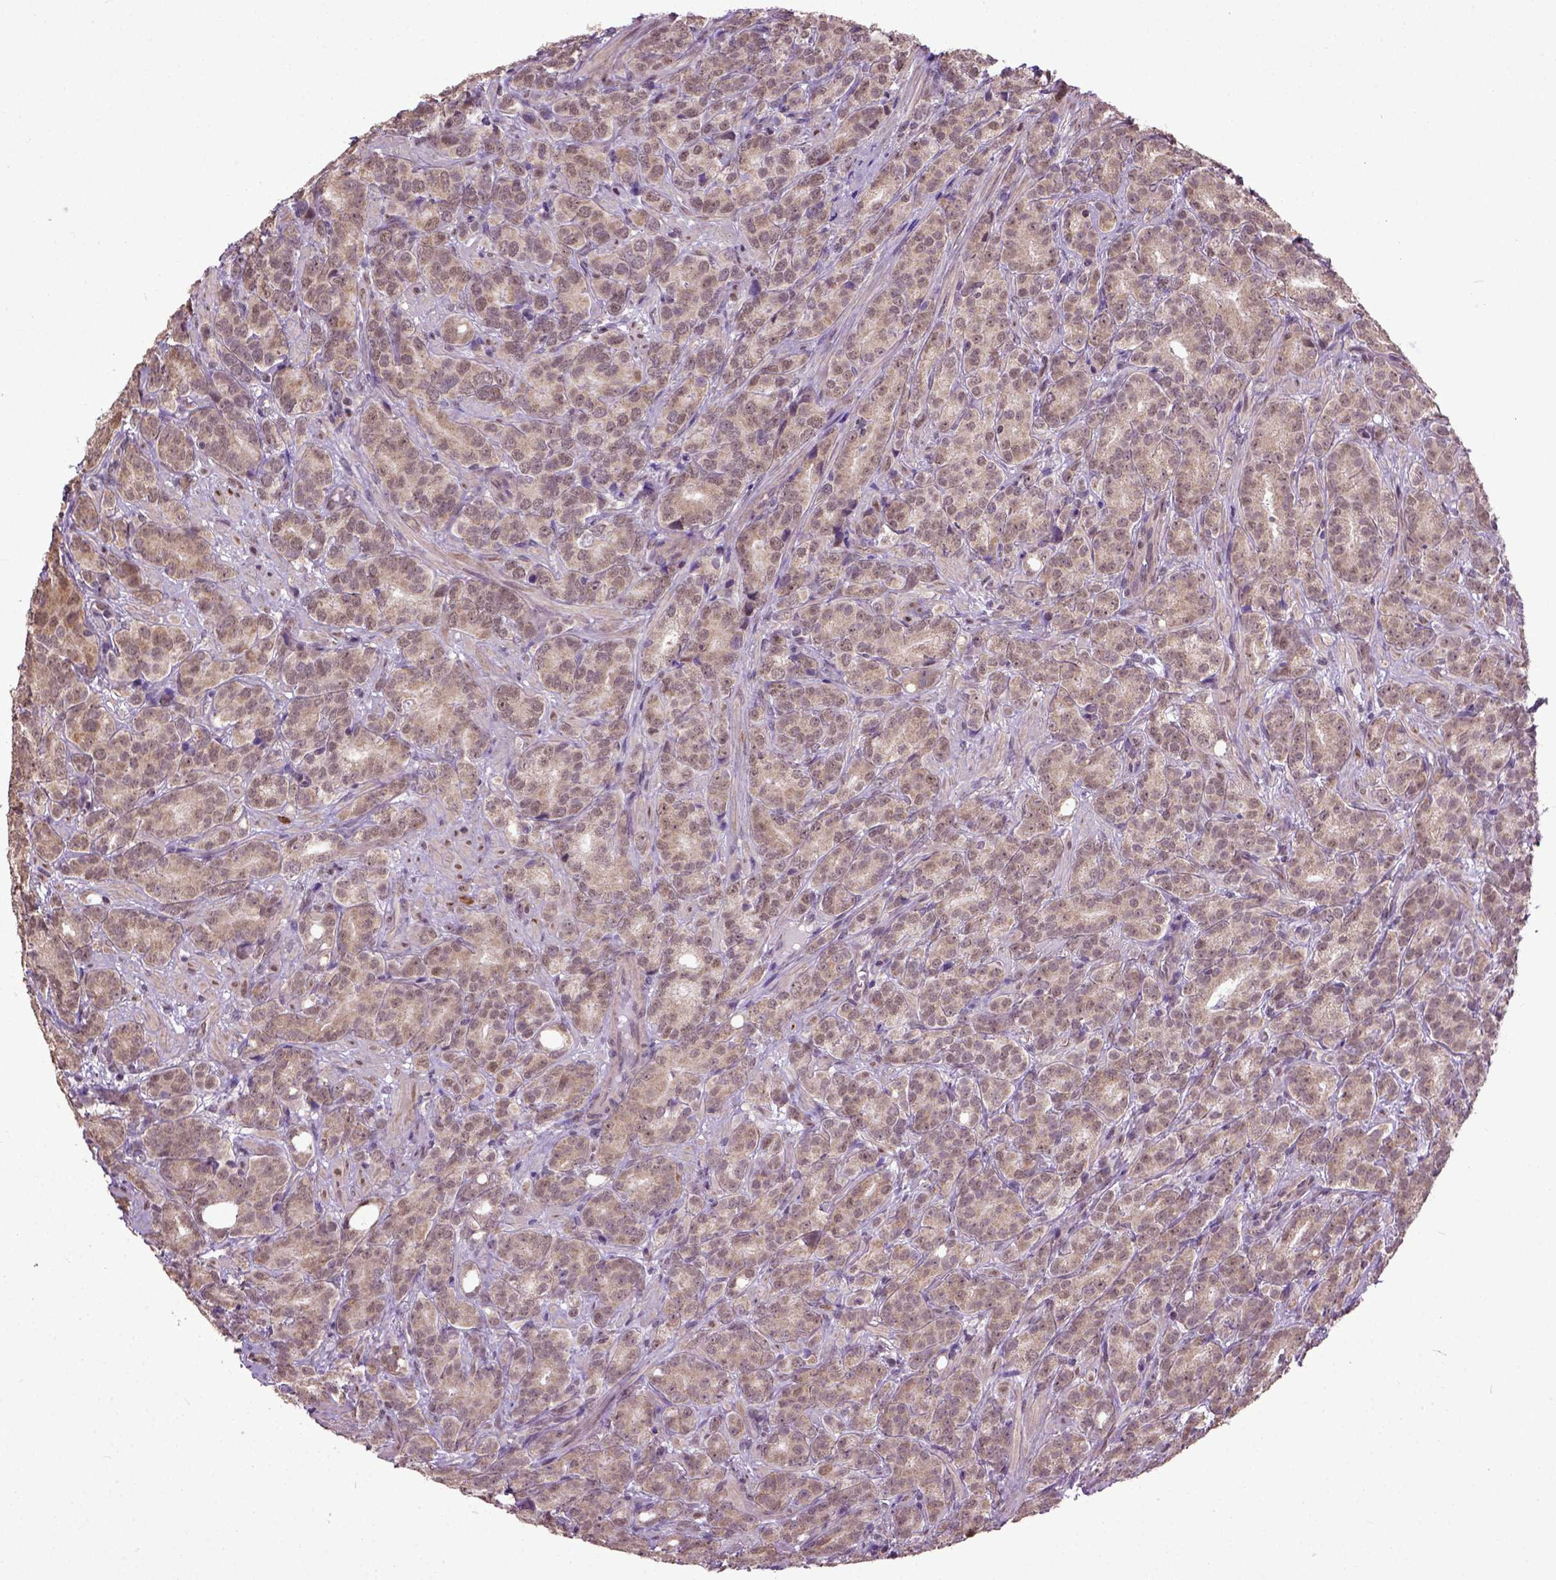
{"staining": {"intensity": "moderate", "quantity": ">75%", "location": "cytoplasmic/membranous"}, "tissue": "prostate cancer", "cell_type": "Tumor cells", "image_type": "cancer", "snomed": [{"axis": "morphology", "description": "Adenocarcinoma, High grade"}, {"axis": "topography", "description": "Prostate"}], "caption": "Protein analysis of prostate cancer tissue exhibits moderate cytoplasmic/membranous positivity in about >75% of tumor cells.", "gene": "UBA3", "patient": {"sex": "male", "age": 90}}